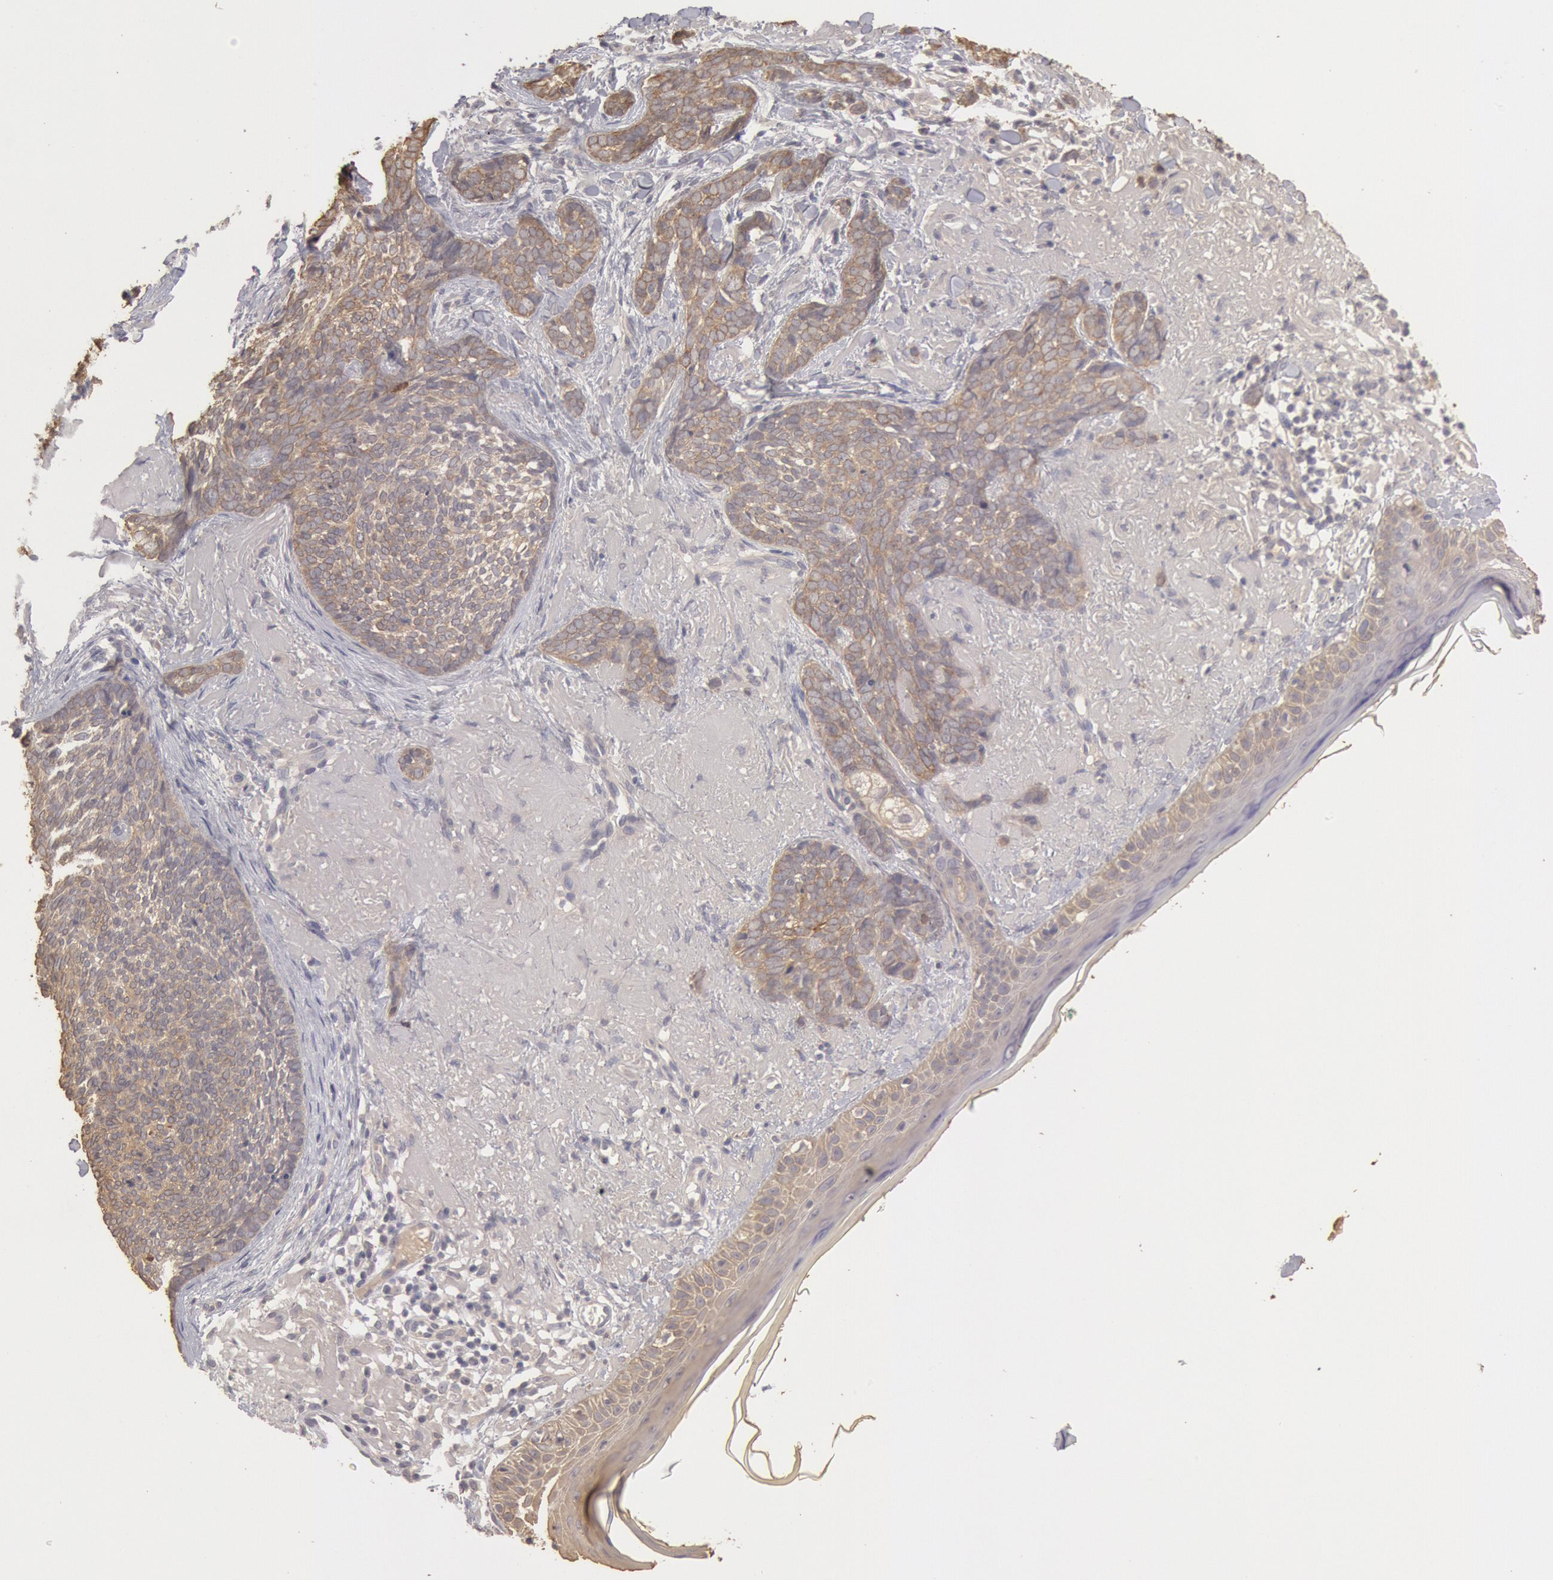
{"staining": {"intensity": "weak", "quantity": ">75%", "location": "cytoplasmic/membranous"}, "tissue": "skin cancer", "cell_type": "Tumor cells", "image_type": "cancer", "snomed": [{"axis": "morphology", "description": "Basal cell carcinoma"}, {"axis": "topography", "description": "Skin"}], "caption": "This is an image of immunohistochemistry (IHC) staining of basal cell carcinoma (skin), which shows weak positivity in the cytoplasmic/membranous of tumor cells.", "gene": "ZFP36L1", "patient": {"sex": "female", "age": 81}}